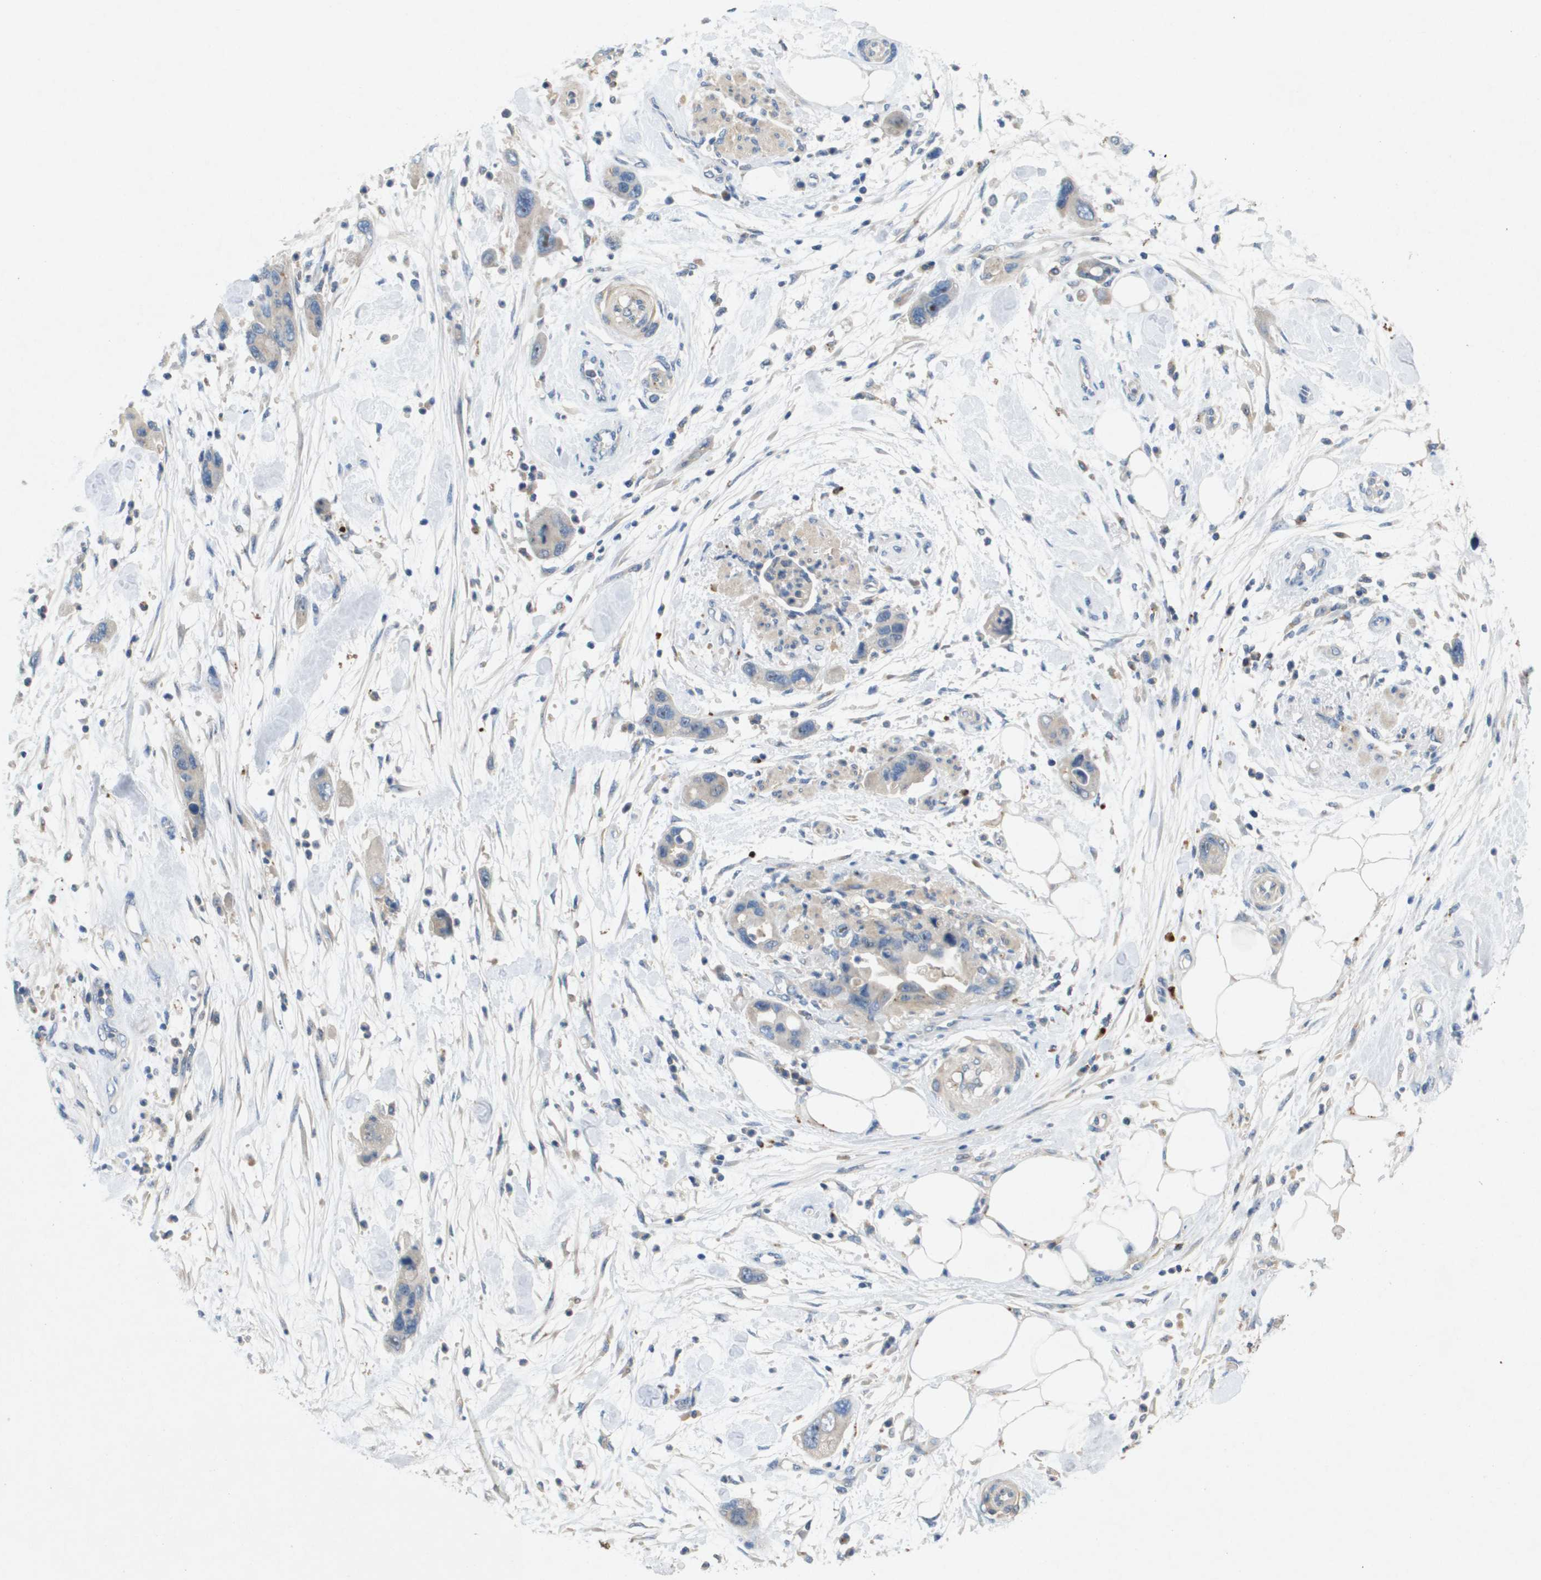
{"staining": {"intensity": "weak", "quantity": "<25%", "location": "cytoplasmic/membranous"}, "tissue": "pancreatic cancer", "cell_type": "Tumor cells", "image_type": "cancer", "snomed": [{"axis": "morphology", "description": "Normal tissue, NOS"}, {"axis": "morphology", "description": "Adenocarcinoma, NOS"}, {"axis": "topography", "description": "Pancreas"}], "caption": "The photomicrograph reveals no significant expression in tumor cells of pancreatic adenocarcinoma.", "gene": "B3GNT5", "patient": {"sex": "female", "age": 71}}